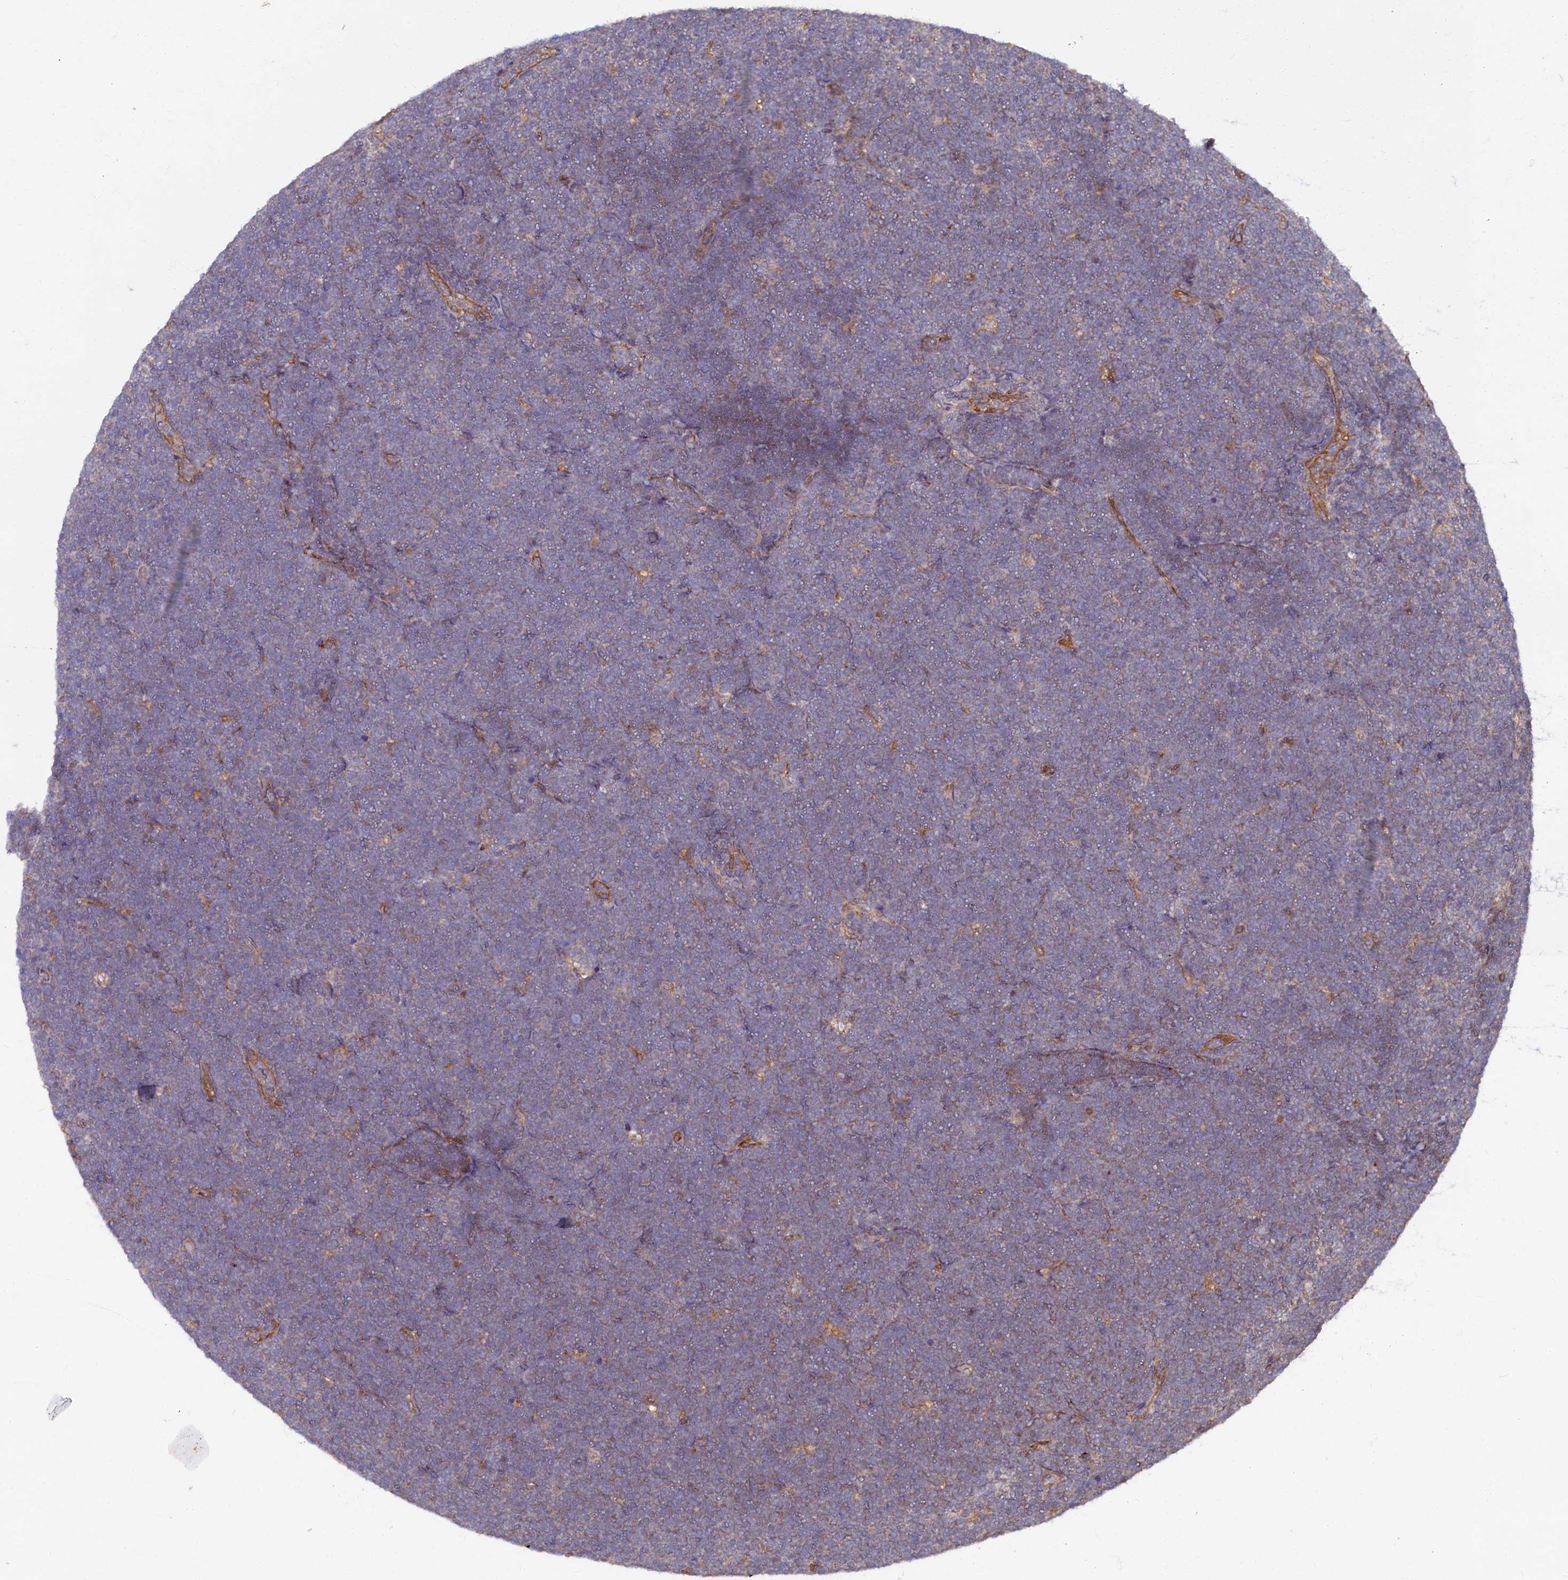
{"staining": {"intensity": "weak", "quantity": "<25%", "location": "cytoplasmic/membranous"}, "tissue": "lymphoma", "cell_type": "Tumor cells", "image_type": "cancer", "snomed": [{"axis": "morphology", "description": "Malignant lymphoma, non-Hodgkin's type, High grade"}, {"axis": "topography", "description": "Lymph node"}], "caption": "High magnification brightfield microscopy of high-grade malignant lymphoma, non-Hodgkin's type stained with DAB (brown) and counterstained with hematoxylin (blue): tumor cells show no significant positivity.", "gene": "STX12", "patient": {"sex": "male", "age": 13}}